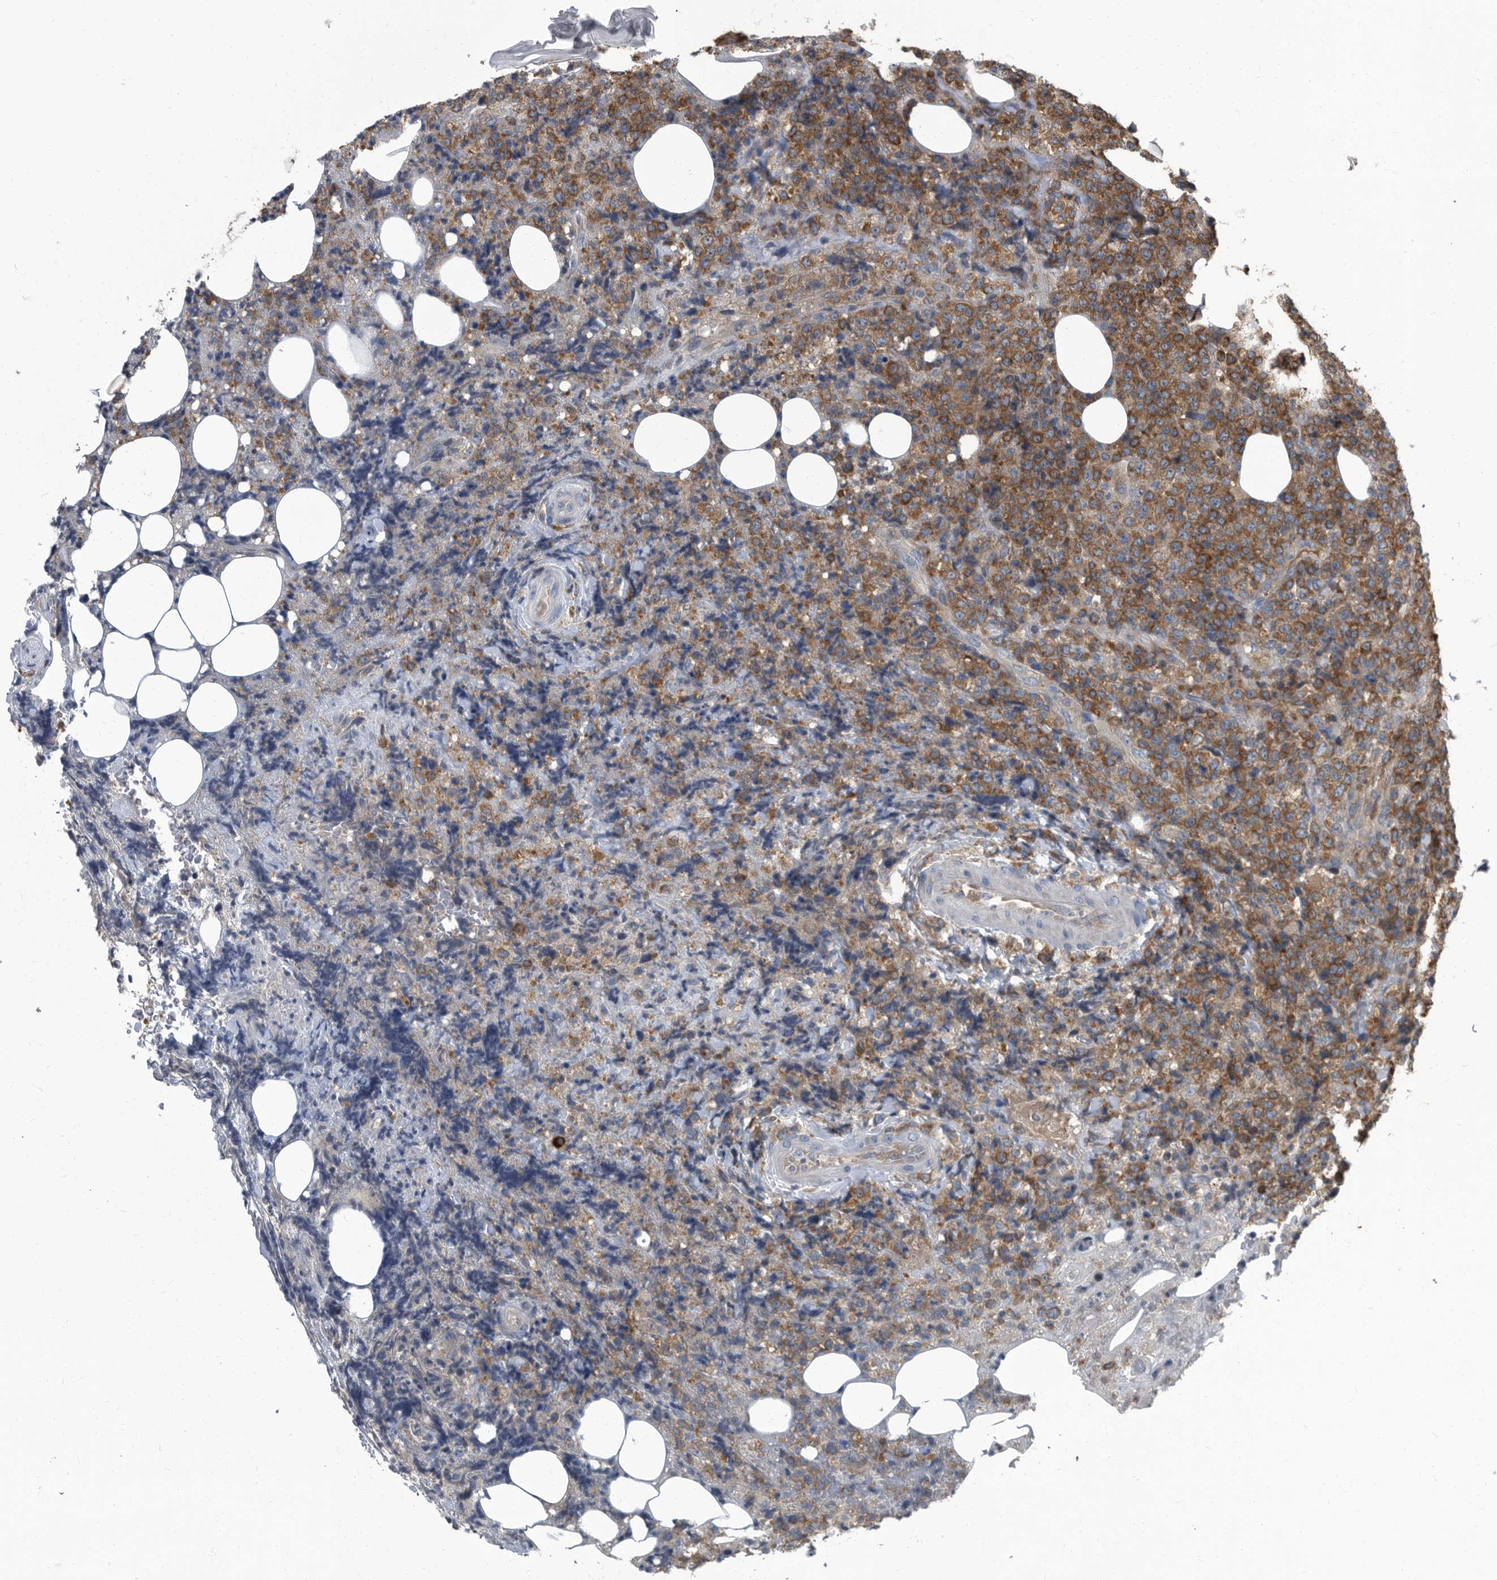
{"staining": {"intensity": "strong", "quantity": "25%-75%", "location": "cytoplasmic/membranous"}, "tissue": "lymphoma", "cell_type": "Tumor cells", "image_type": "cancer", "snomed": [{"axis": "morphology", "description": "Malignant lymphoma, non-Hodgkin's type, High grade"}, {"axis": "topography", "description": "Lymph node"}], "caption": "A brown stain shows strong cytoplasmic/membranous positivity of a protein in malignant lymphoma, non-Hodgkin's type (high-grade) tumor cells.", "gene": "CDV3", "patient": {"sex": "male", "age": 13}}